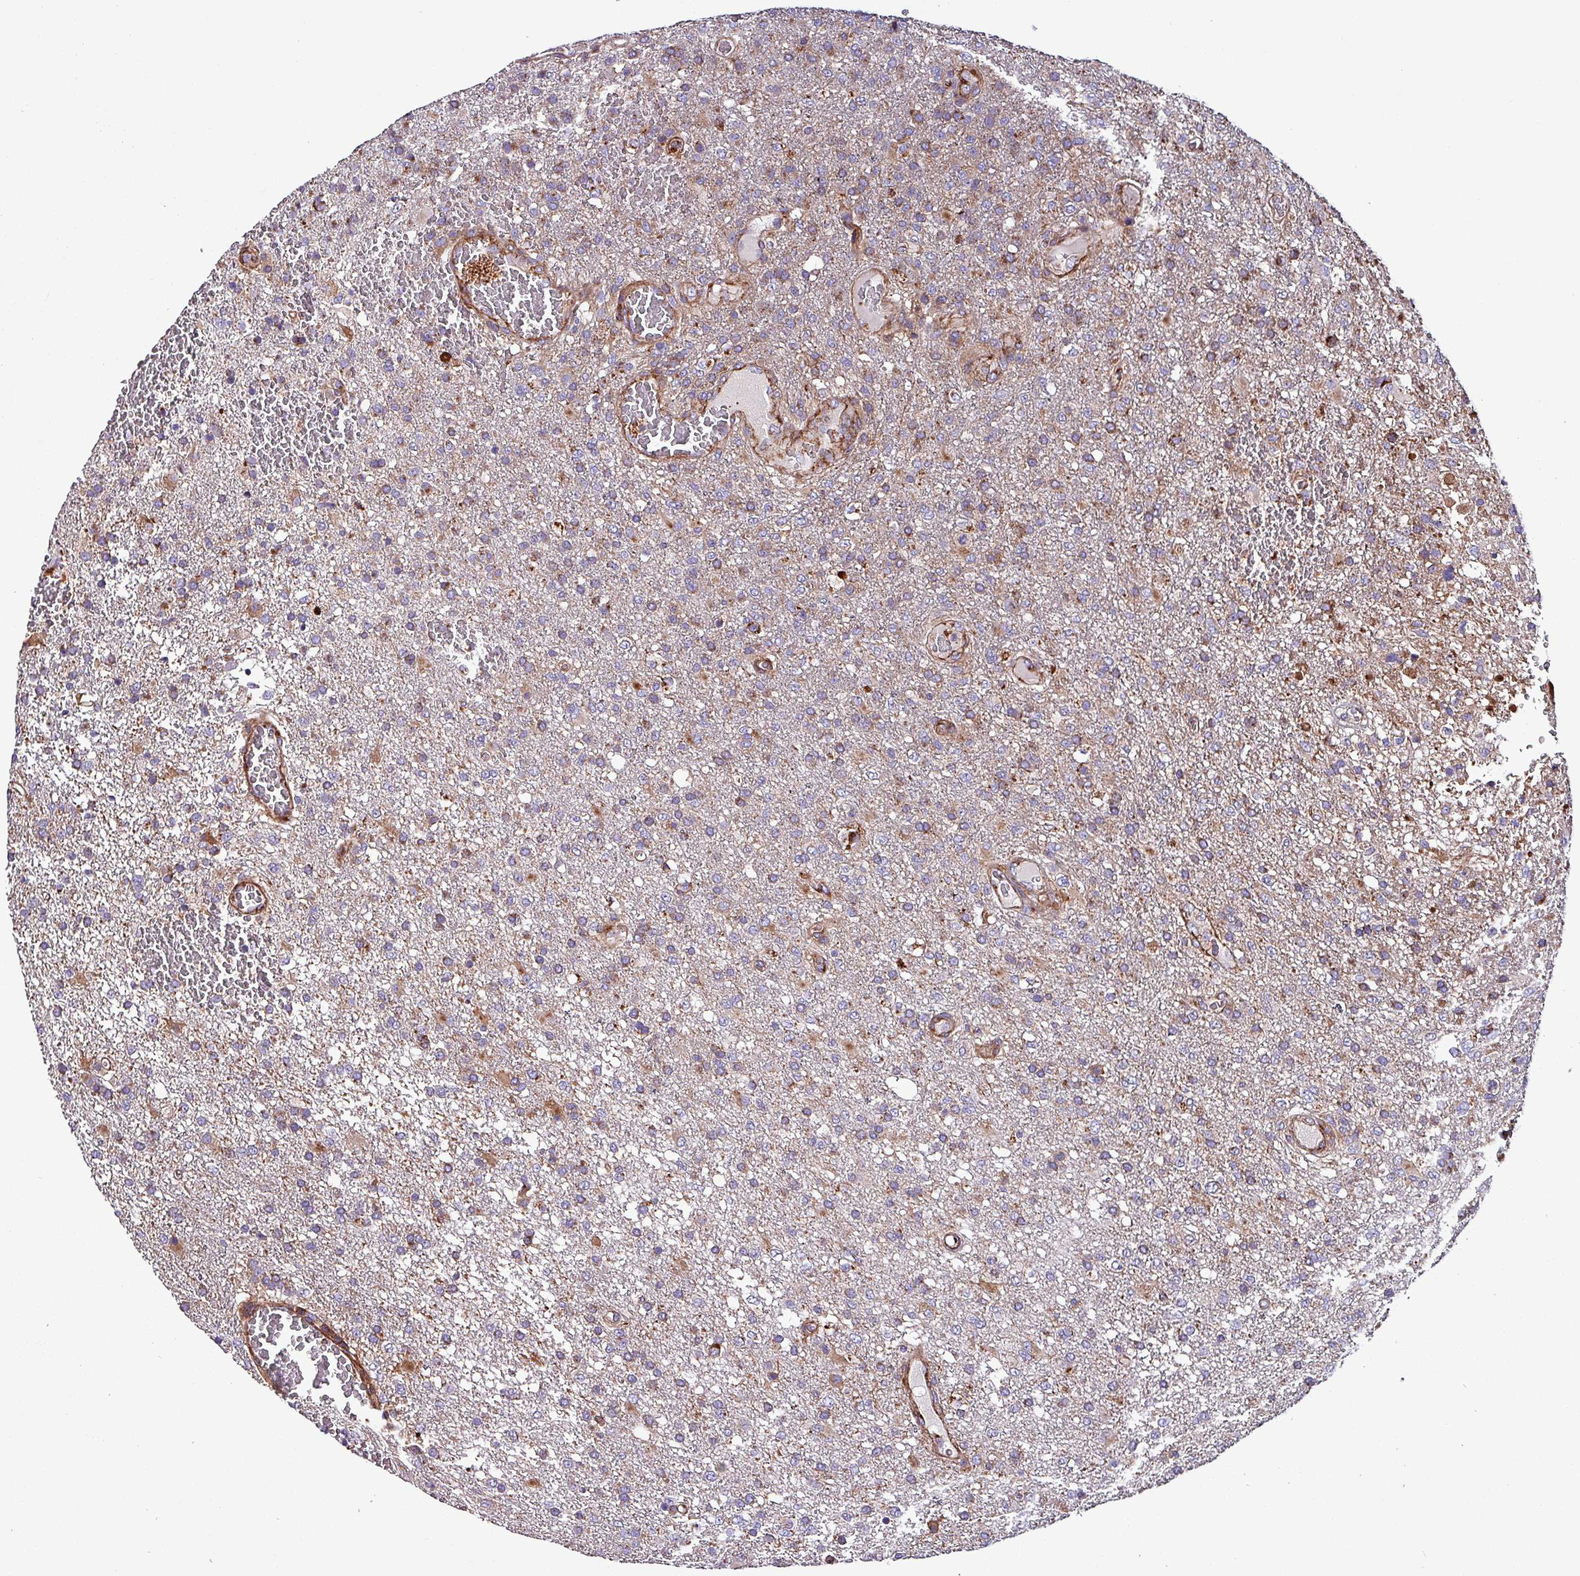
{"staining": {"intensity": "moderate", "quantity": "<25%", "location": "cytoplasmic/membranous"}, "tissue": "glioma", "cell_type": "Tumor cells", "image_type": "cancer", "snomed": [{"axis": "morphology", "description": "Glioma, malignant, High grade"}, {"axis": "topography", "description": "Brain"}], "caption": "A photomicrograph of human malignant high-grade glioma stained for a protein exhibits moderate cytoplasmic/membranous brown staining in tumor cells. The staining is performed using DAB (3,3'-diaminobenzidine) brown chromogen to label protein expression. The nuclei are counter-stained blue using hematoxylin.", "gene": "VAMP4", "patient": {"sex": "female", "age": 74}}